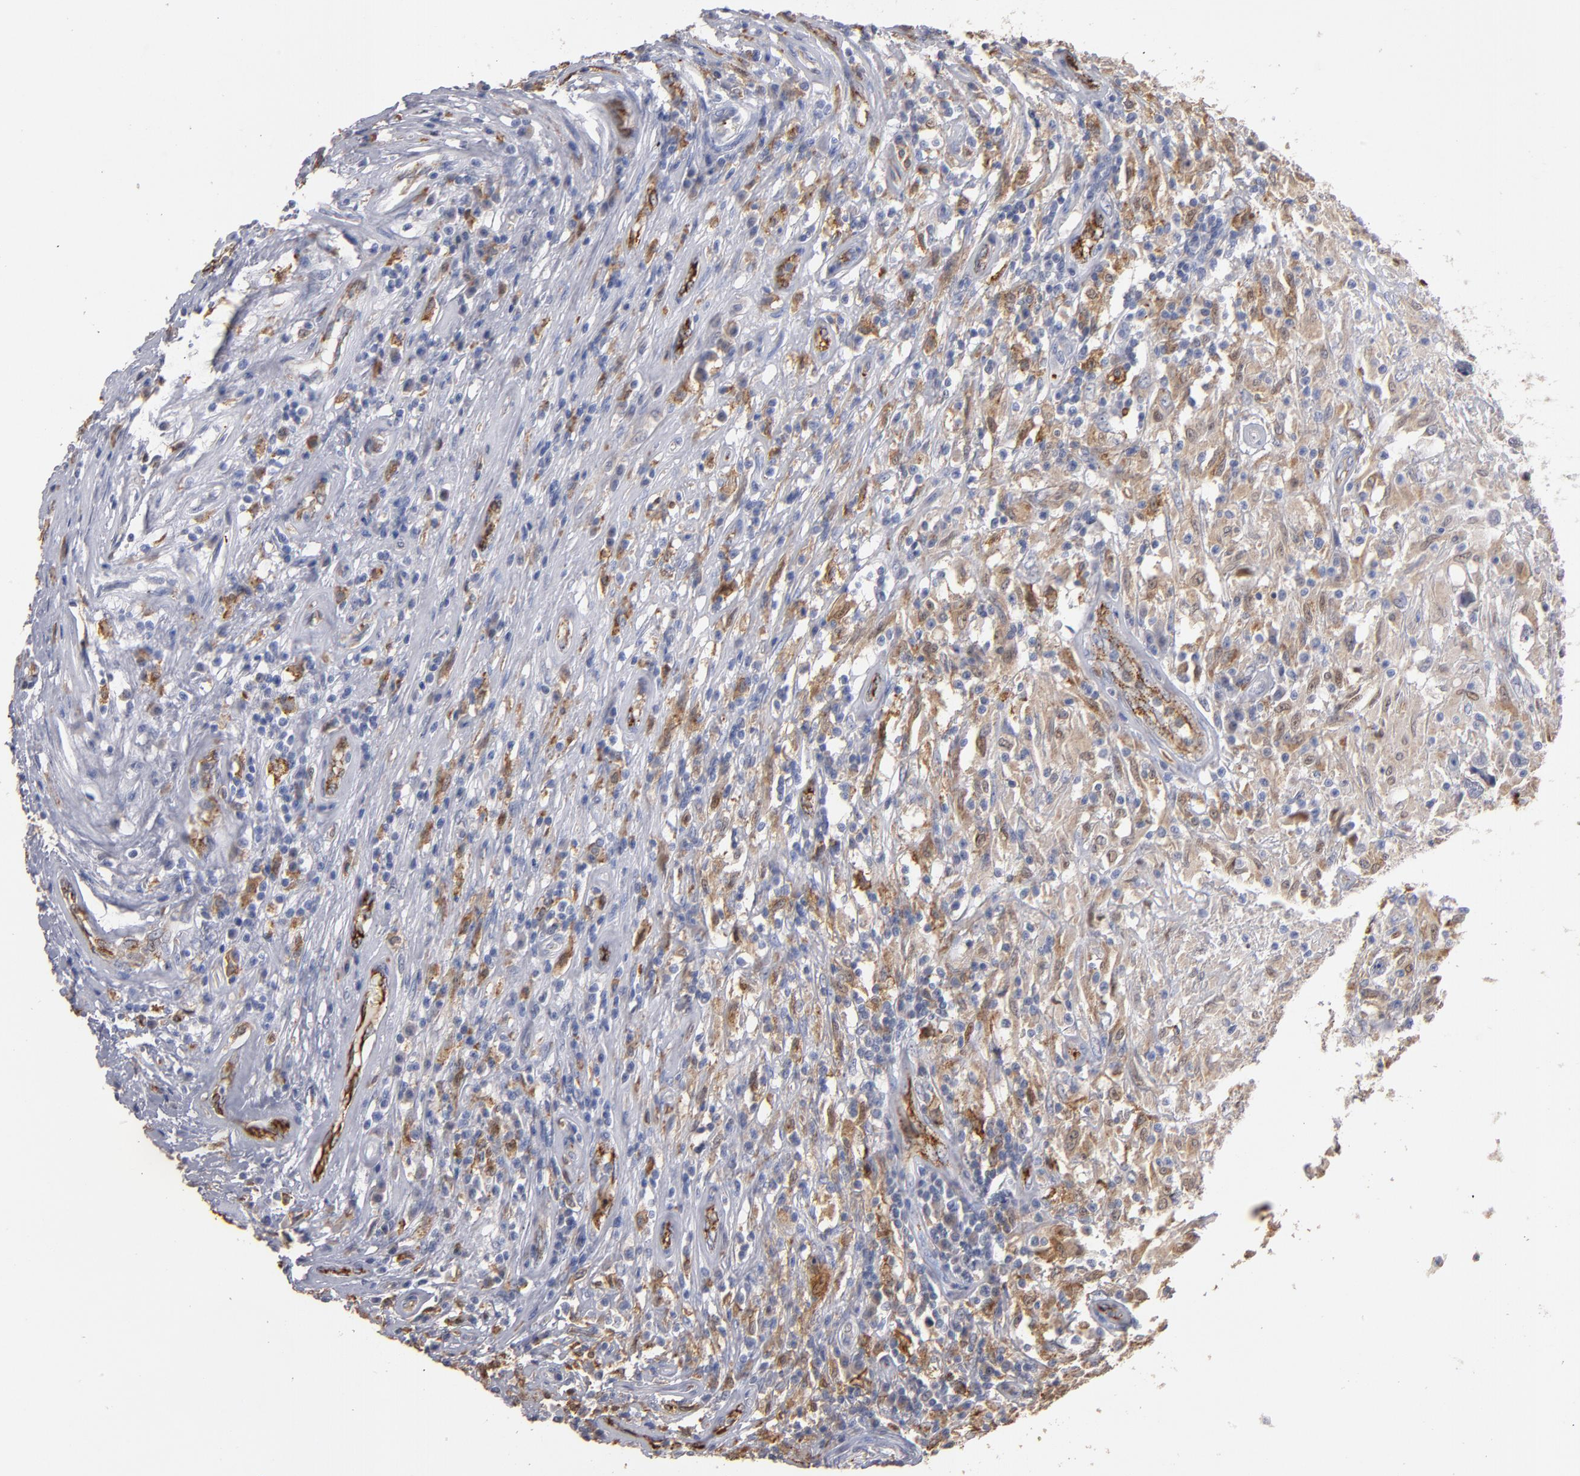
{"staining": {"intensity": "moderate", "quantity": "25%-75%", "location": "cytoplasmic/membranous"}, "tissue": "testis cancer", "cell_type": "Tumor cells", "image_type": "cancer", "snomed": [{"axis": "morphology", "description": "Seminoma, NOS"}, {"axis": "topography", "description": "Testis"}], "caption": "Testis cancer (seminoma) was stained to show a protein in brown. There is medium levels of moderate cytoplasmic/membranous staining in approximately 25%-75% of tumor cells. (DAB IHC with brightfield microscopy, high magnification).", "gene": "SELP", "patient": {"sex": "male", "age": 34}}